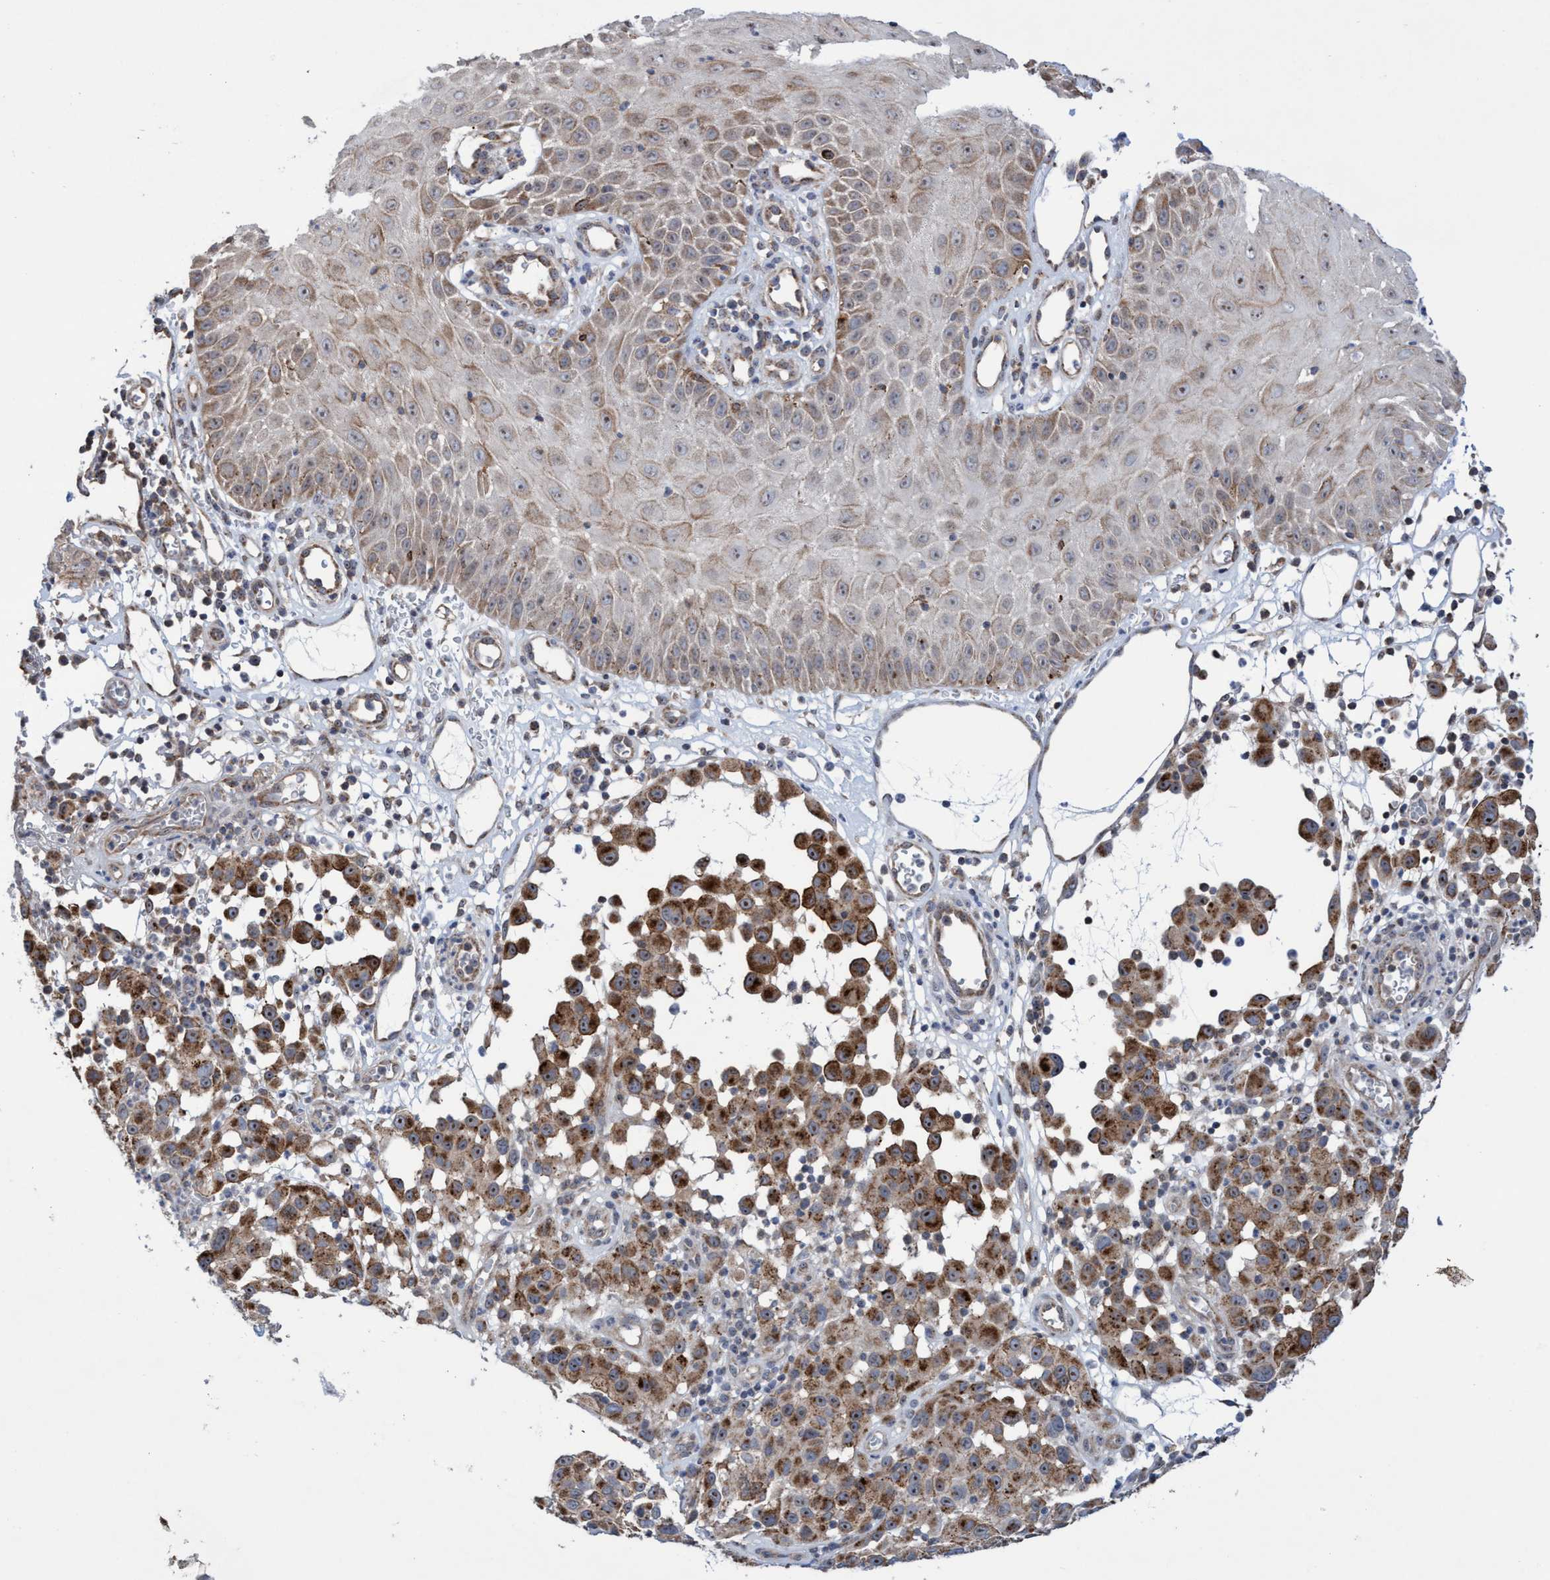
{"staining": {"intensity": "moderate", "quantity": ">75%", "location": "cytoplasmic/membranous,nuclear"}, "tissue": "melanoma", "cell_type": "Tumor cells", "image_type": "cancer", "snomed": [{"axis": "morphology", "description": "Malignant melanoma, NOS"}, {"axis": "topography", "description": "Skin"}], "caption": "IHC of malignant melanoma shows medium levels of moderate cytoplasmic/membranous and nuclear positivity in approximately >75% of tumor cells. (DAB (3,3'-diaminobenzidine) IHC, brown staining for protein, blue staining for nuclei).", "gene": "P2RY14", "patient": {"sex": "female", "age": 21}}